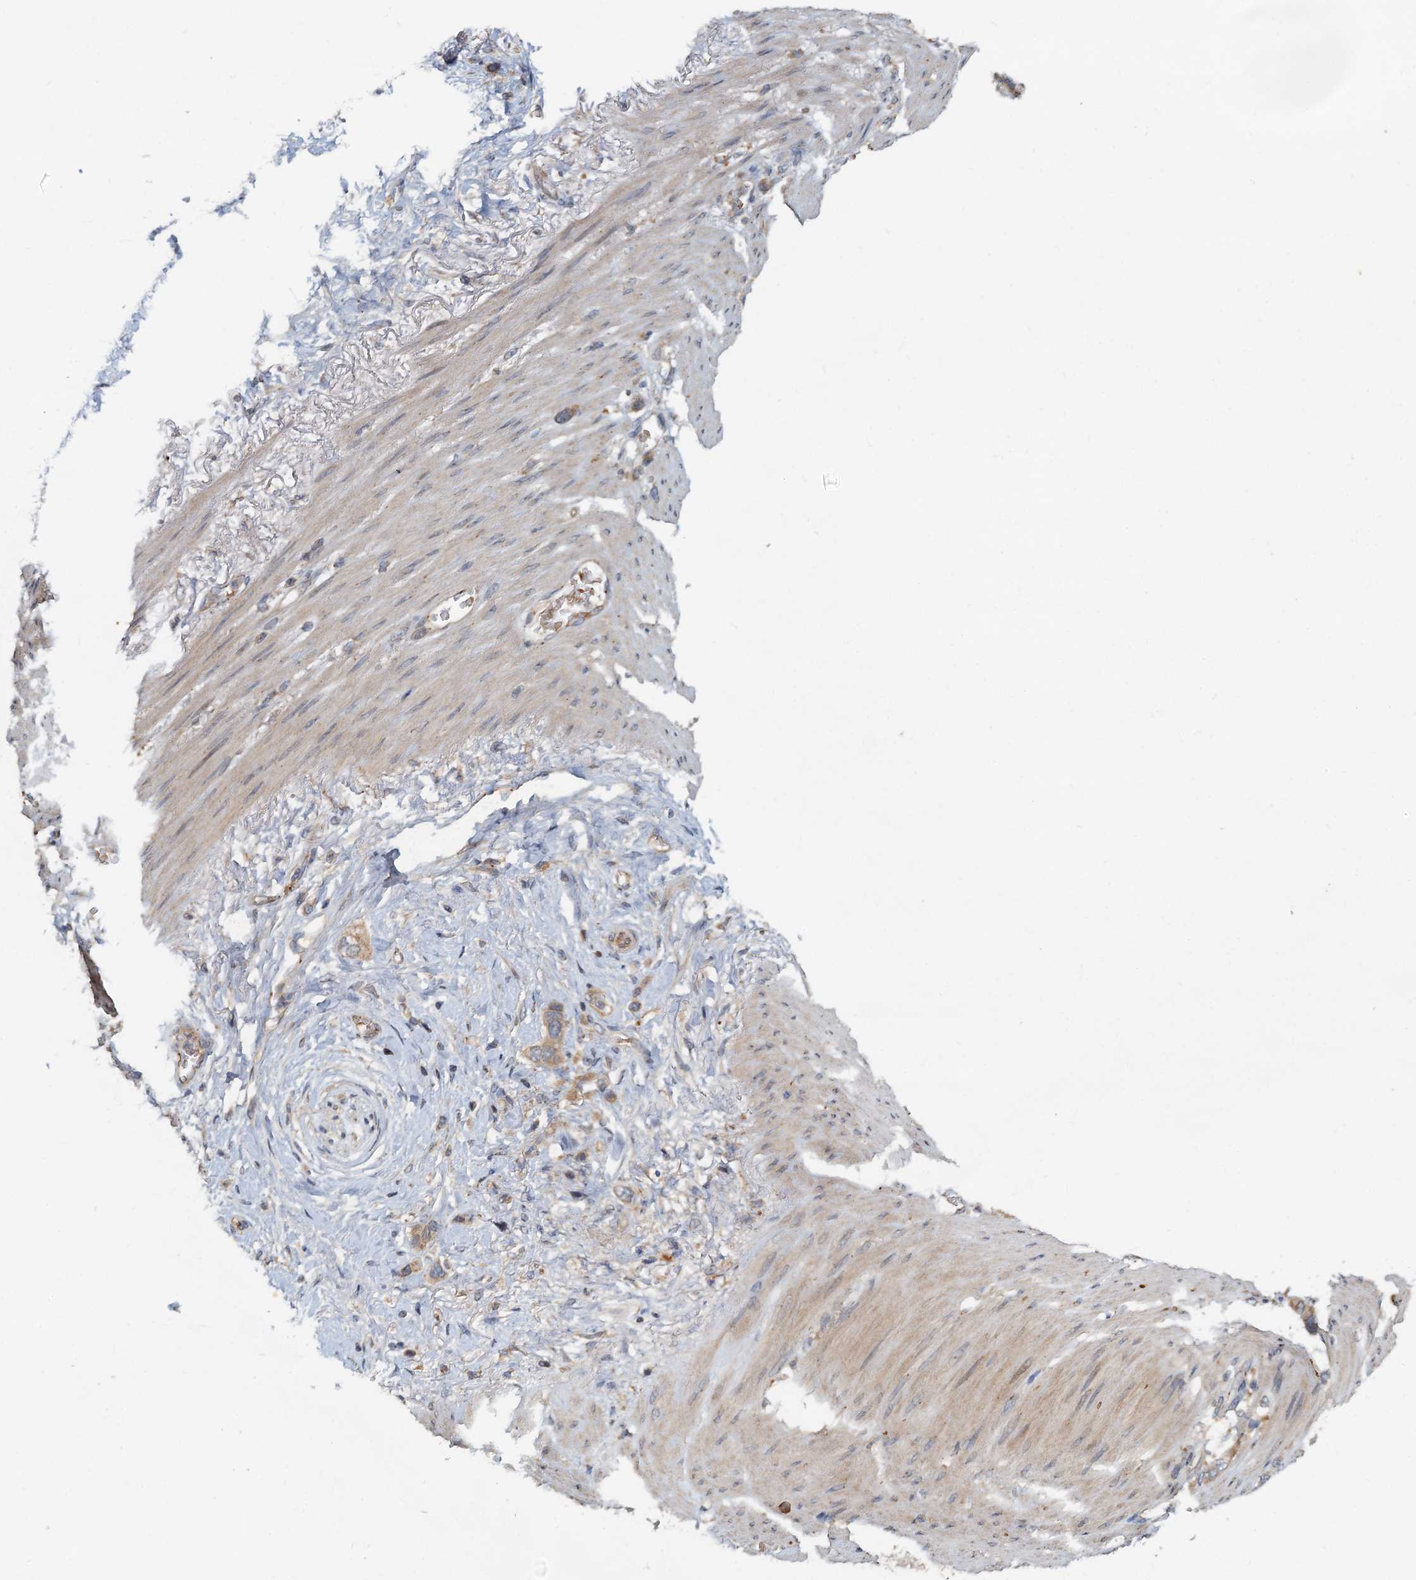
{"staining": {"intensity": "weak", "quantity": ">75%", "location": "cytoplasmic/membranous"}, "tissue": "stomach cancer", "cell_type": "Tumor cells", "image_type": "cancer", "snomed": [{"axis": "morphology", "description": "Adenocarcinoma, NOS"}, {"axis": "morphology", "description": "Adenocarcinoma, High grade"}, {"axis": "topography", "description": "Stomach, upper"}, {"axis": "topography", "description": "Stomach, lower"}], "caption": "IHC micrograph of human stomach cancer stained for a protein (brown), which shows low levels of weak cytoplasmic/membranous positivity in approximately >75% of tumor cells.", "gene": "CEP68", "patient": {"sex": "female", "age": 65}}